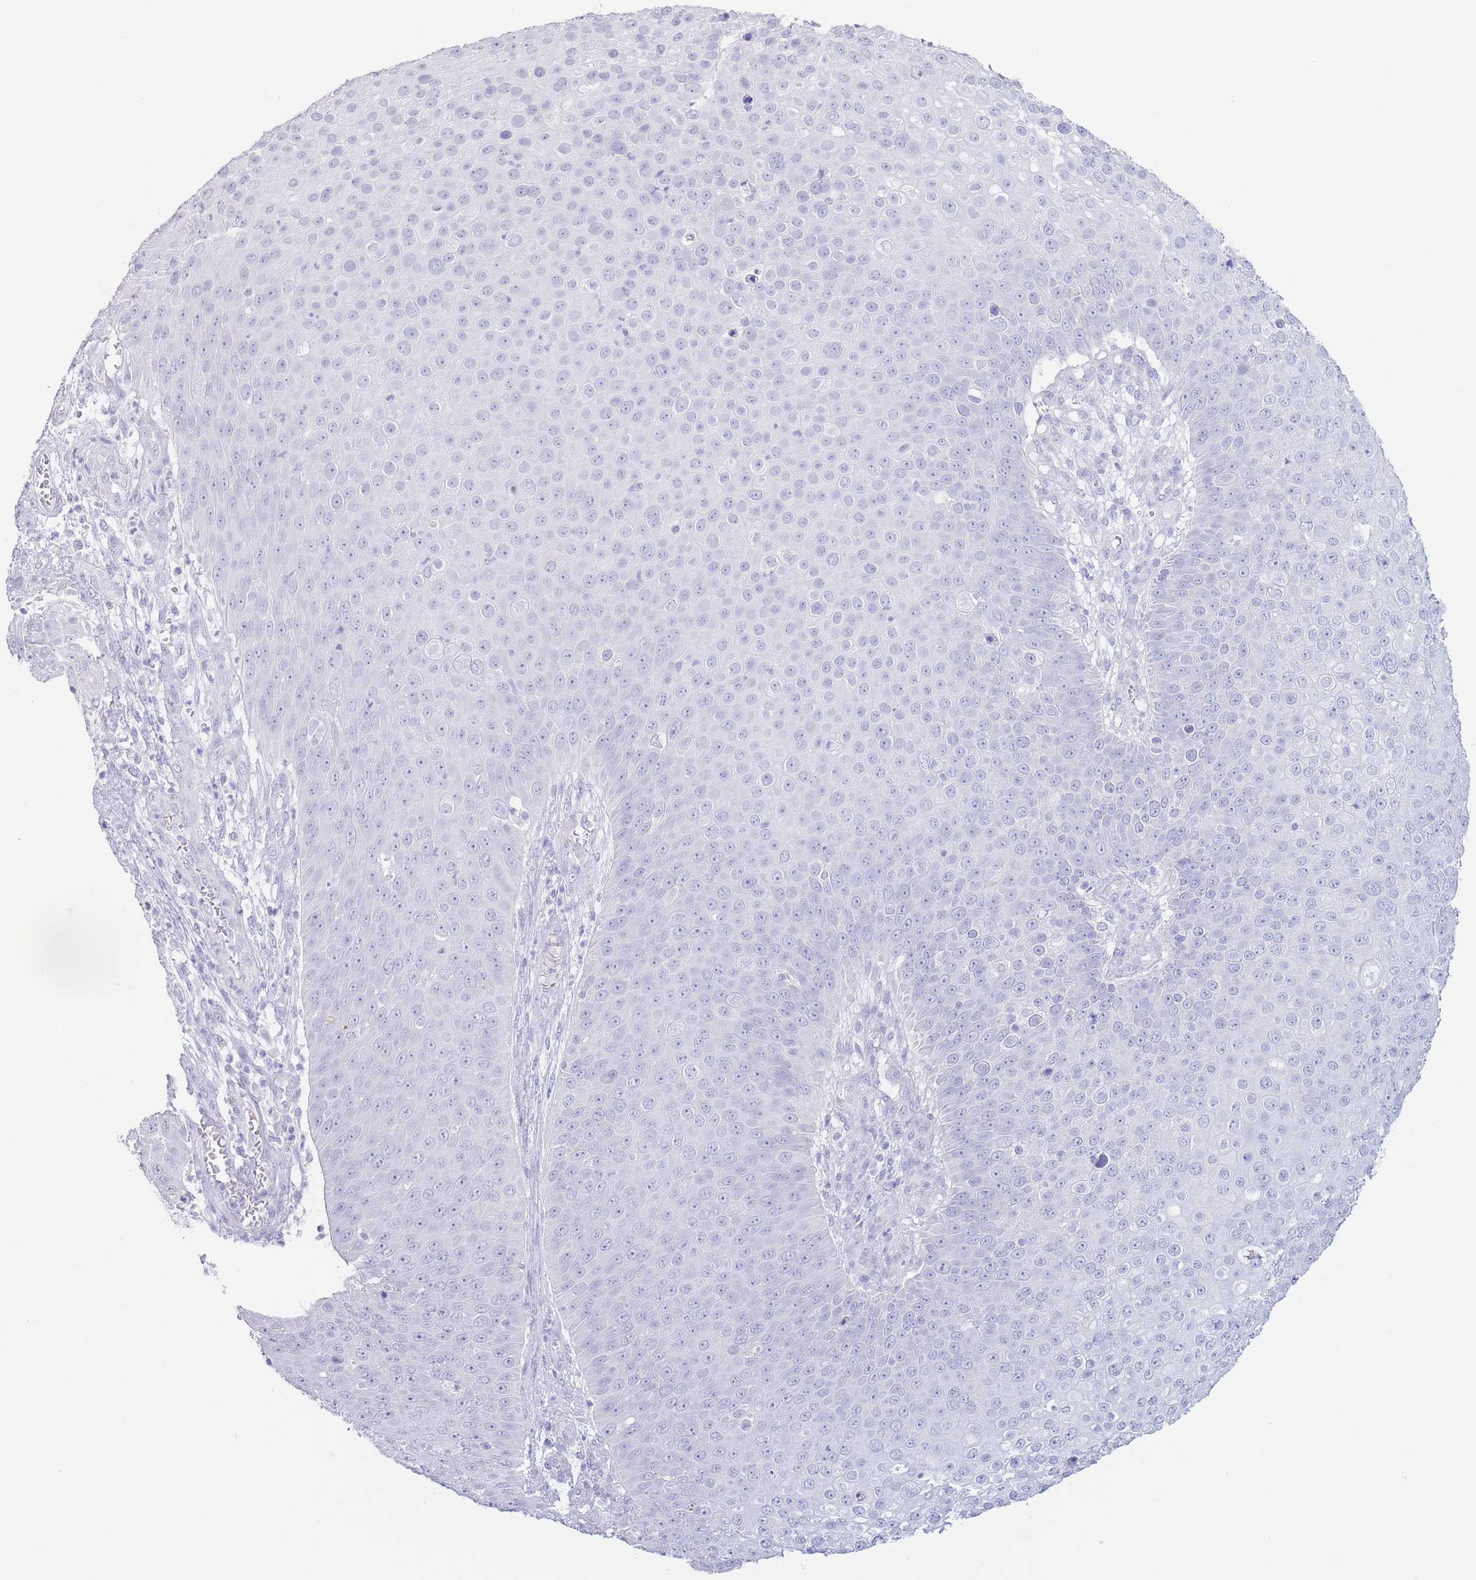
{"staining": {"intensity": "negative", "quantity": "none", "location": "none"}, "tissue": "skin cancer", "cell_type": "Tumor cells", "image_type": "cancer", "snomed": [{"axis": "morphology", "description": "Squamous cell carcinoma, NOS"}, {"axis": "topography", "description": "Skin"}], "caption": "IHC image of neoplastic tissue: skin squamous cell carcinoma stained with DAB displays no significant protein positivity in tumor cells. (Brightfield microscopy of DAB (3,3'-diaminobenzidine) immunohistochemistry (IHC) at high magnification).", "gene": "PKLR", "patient": {"sex": "male", "age": 71}}